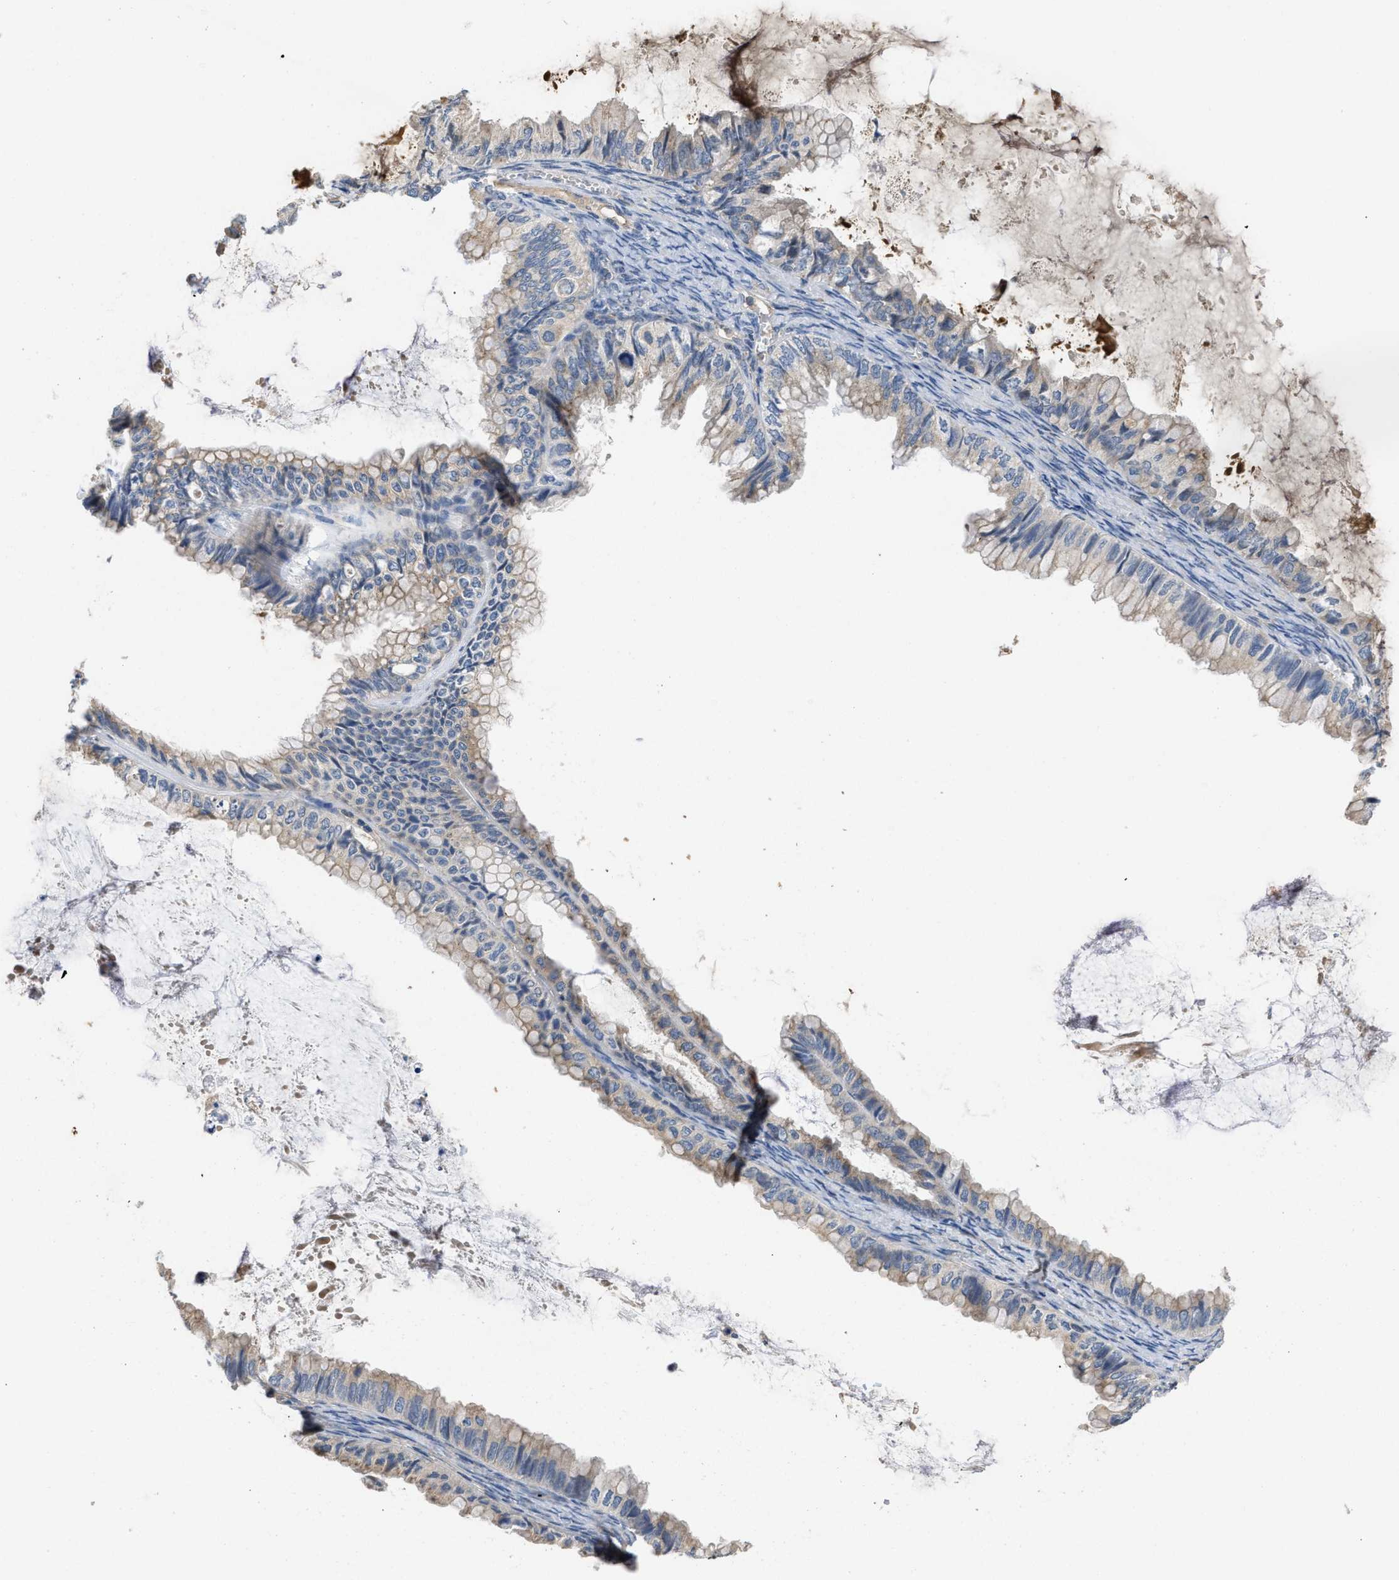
{"staining": {"intensity": "weak", "quantity": "25%-75%", "location": "cytoplasmic/membranous"}, "tissue": "ovarian cancer", "cell_type": "Tumor cells", "image_type": "cancer", "snomed": [{"axis": "morphology", "description": "Cystadenocarcinoma, mucinous, NOS"}, {"axis": "topography", "description": "Ovary"}], "caption": "Human mucinous cystadenocarcinoma (ovarian) stained with a brown dye shows weak cytoplasmic/membranous positive expression in approximately 25%-75% of tumor cells.", "gene": "RNF216", "patient": {"sex": "female", "age": 80}}